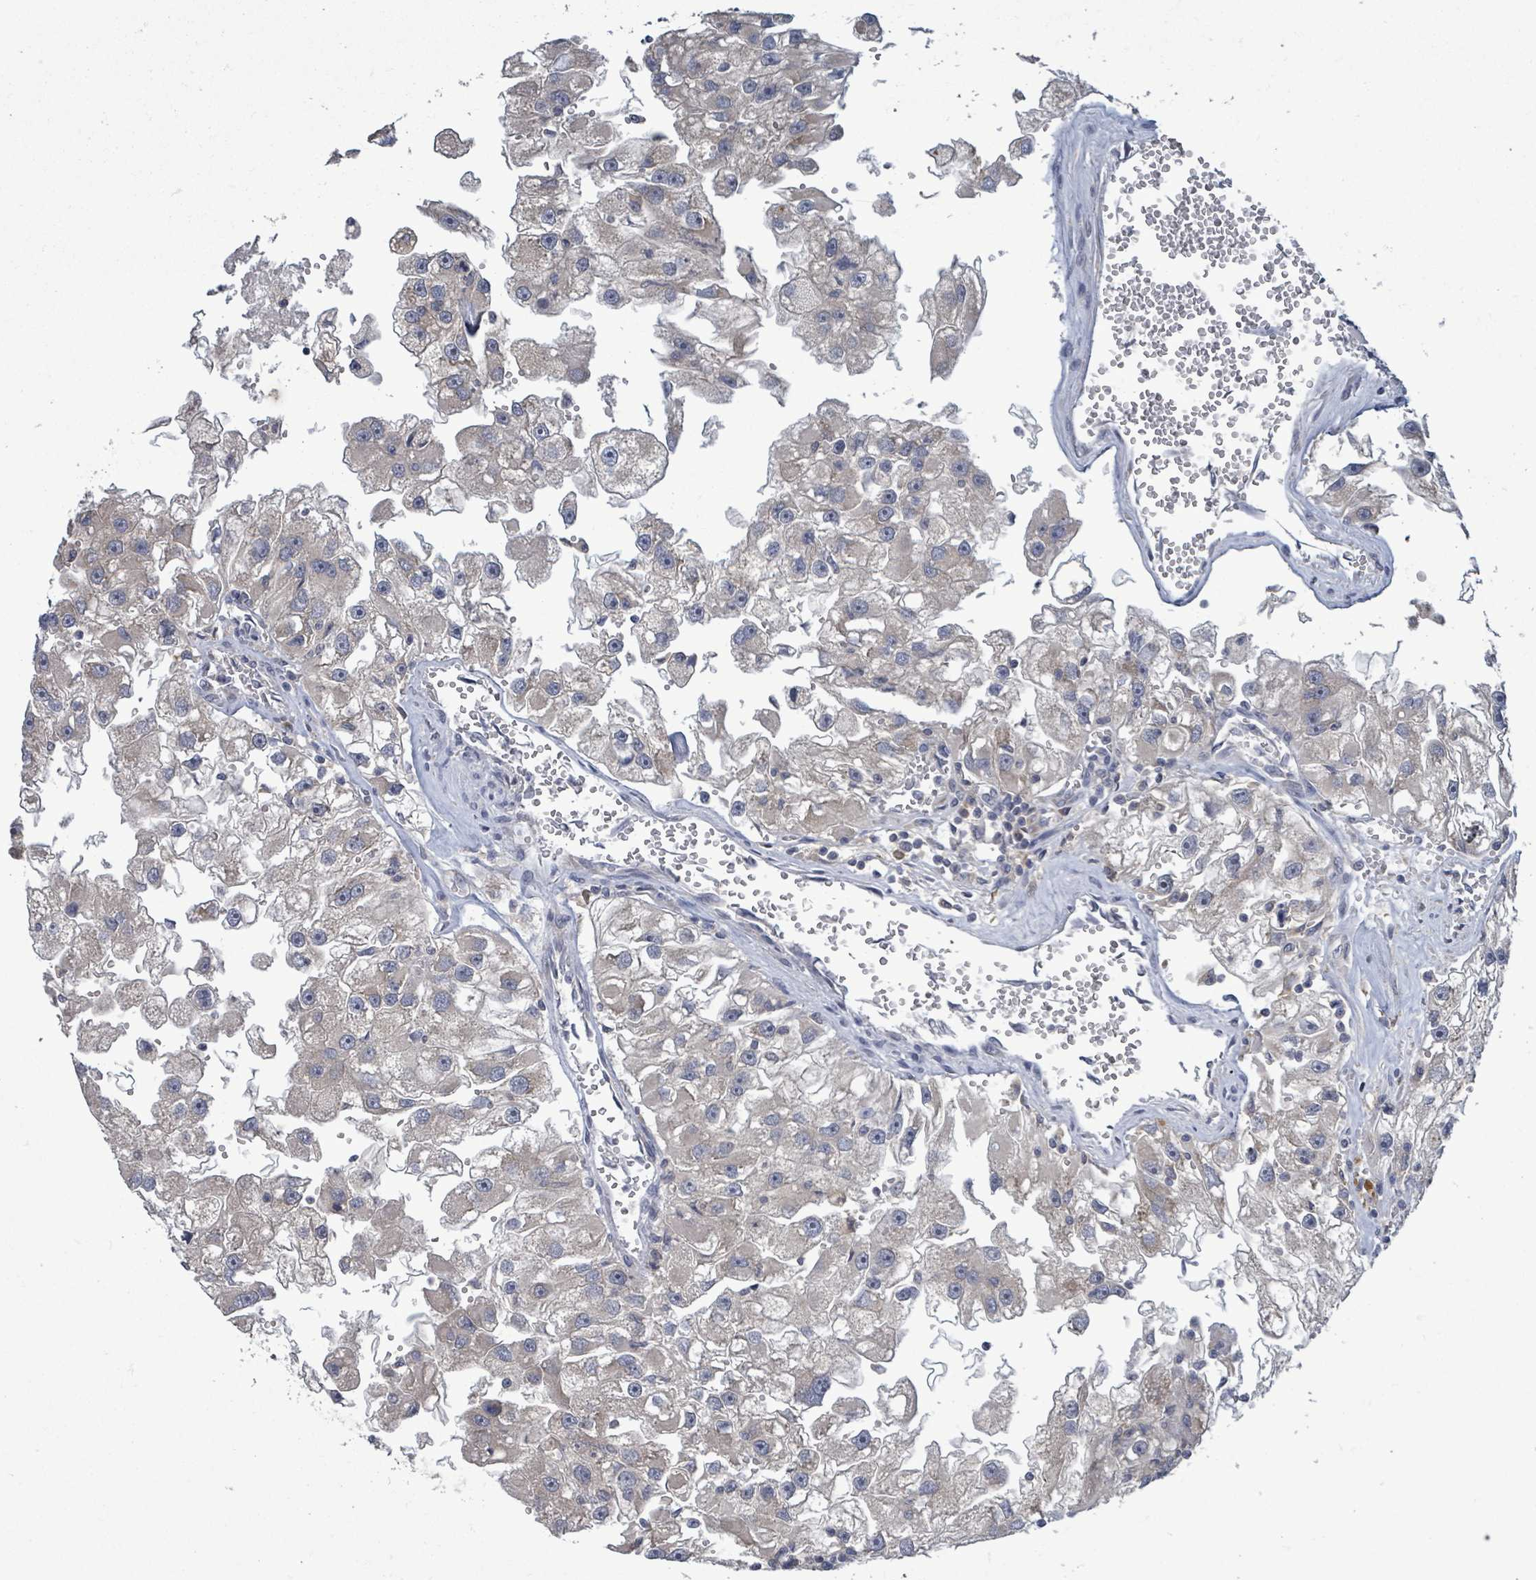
{"staining": {"intensity": "negative", "quantity": "none", "location": "none"}, "tissue": "renal cancer", "cell_type": "Tumor cells", "image_type": "cancer", "snomed": [{"axis": "morphology", "description": "Adenocarcinoma, NOS"}, {"axis": "topography", "description": "Kidney"}], "caption": "Histopathology image shows no significant protein expression in tumor cells of adenocarcinoma (renal).", "gene": "SERPINE3", "patient": {"sex": "male", "age": 63}}